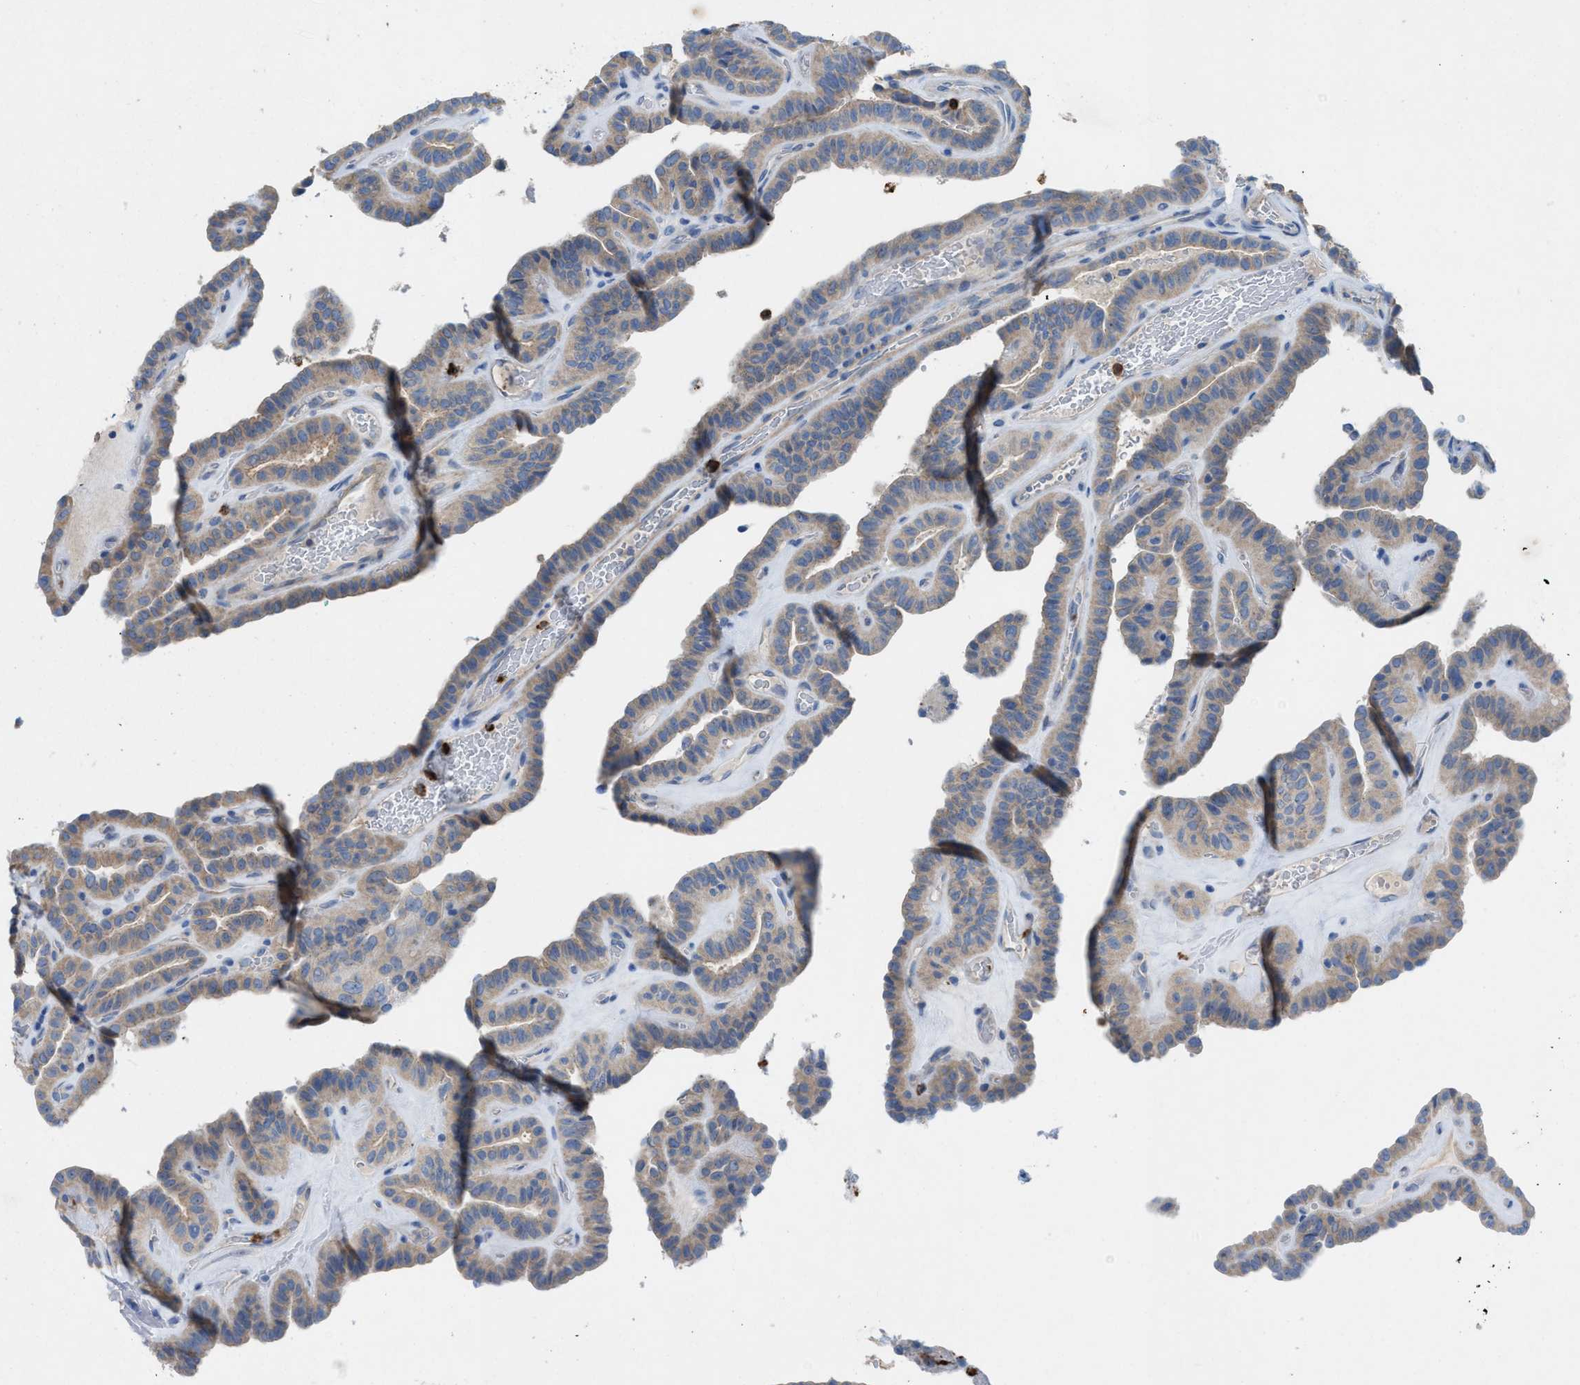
{"staining": {"intensity": "weak", "quantity": "<25%", "location": "cytoplasmic/membranous"}, "tissue": "thyroid cancer", "cell_type": "Tumor cells", "image_type": "cancer", "snomed": [{"axis": "morphology", "description": "Papillary adenocarcinoma, NOS"}, {"axis": "topography", "description": "Thyroid gland"}], "caption": "Immunohistochemistry (IHC) photomicrograph of neoplastic tissue: thyroid cancer (papillary adenocarcinoma) stained with DAB exhibits no significant protein staining in tumor cells. (Stains: DAB (3,3'-diaminobenzidine) immunohistochemistry with hematoxylin counter stain, Microscopy: brightfield microscopy at high magnification).", "gene": "CMTM1", "patient": {"sex": "male", "age": 77}}